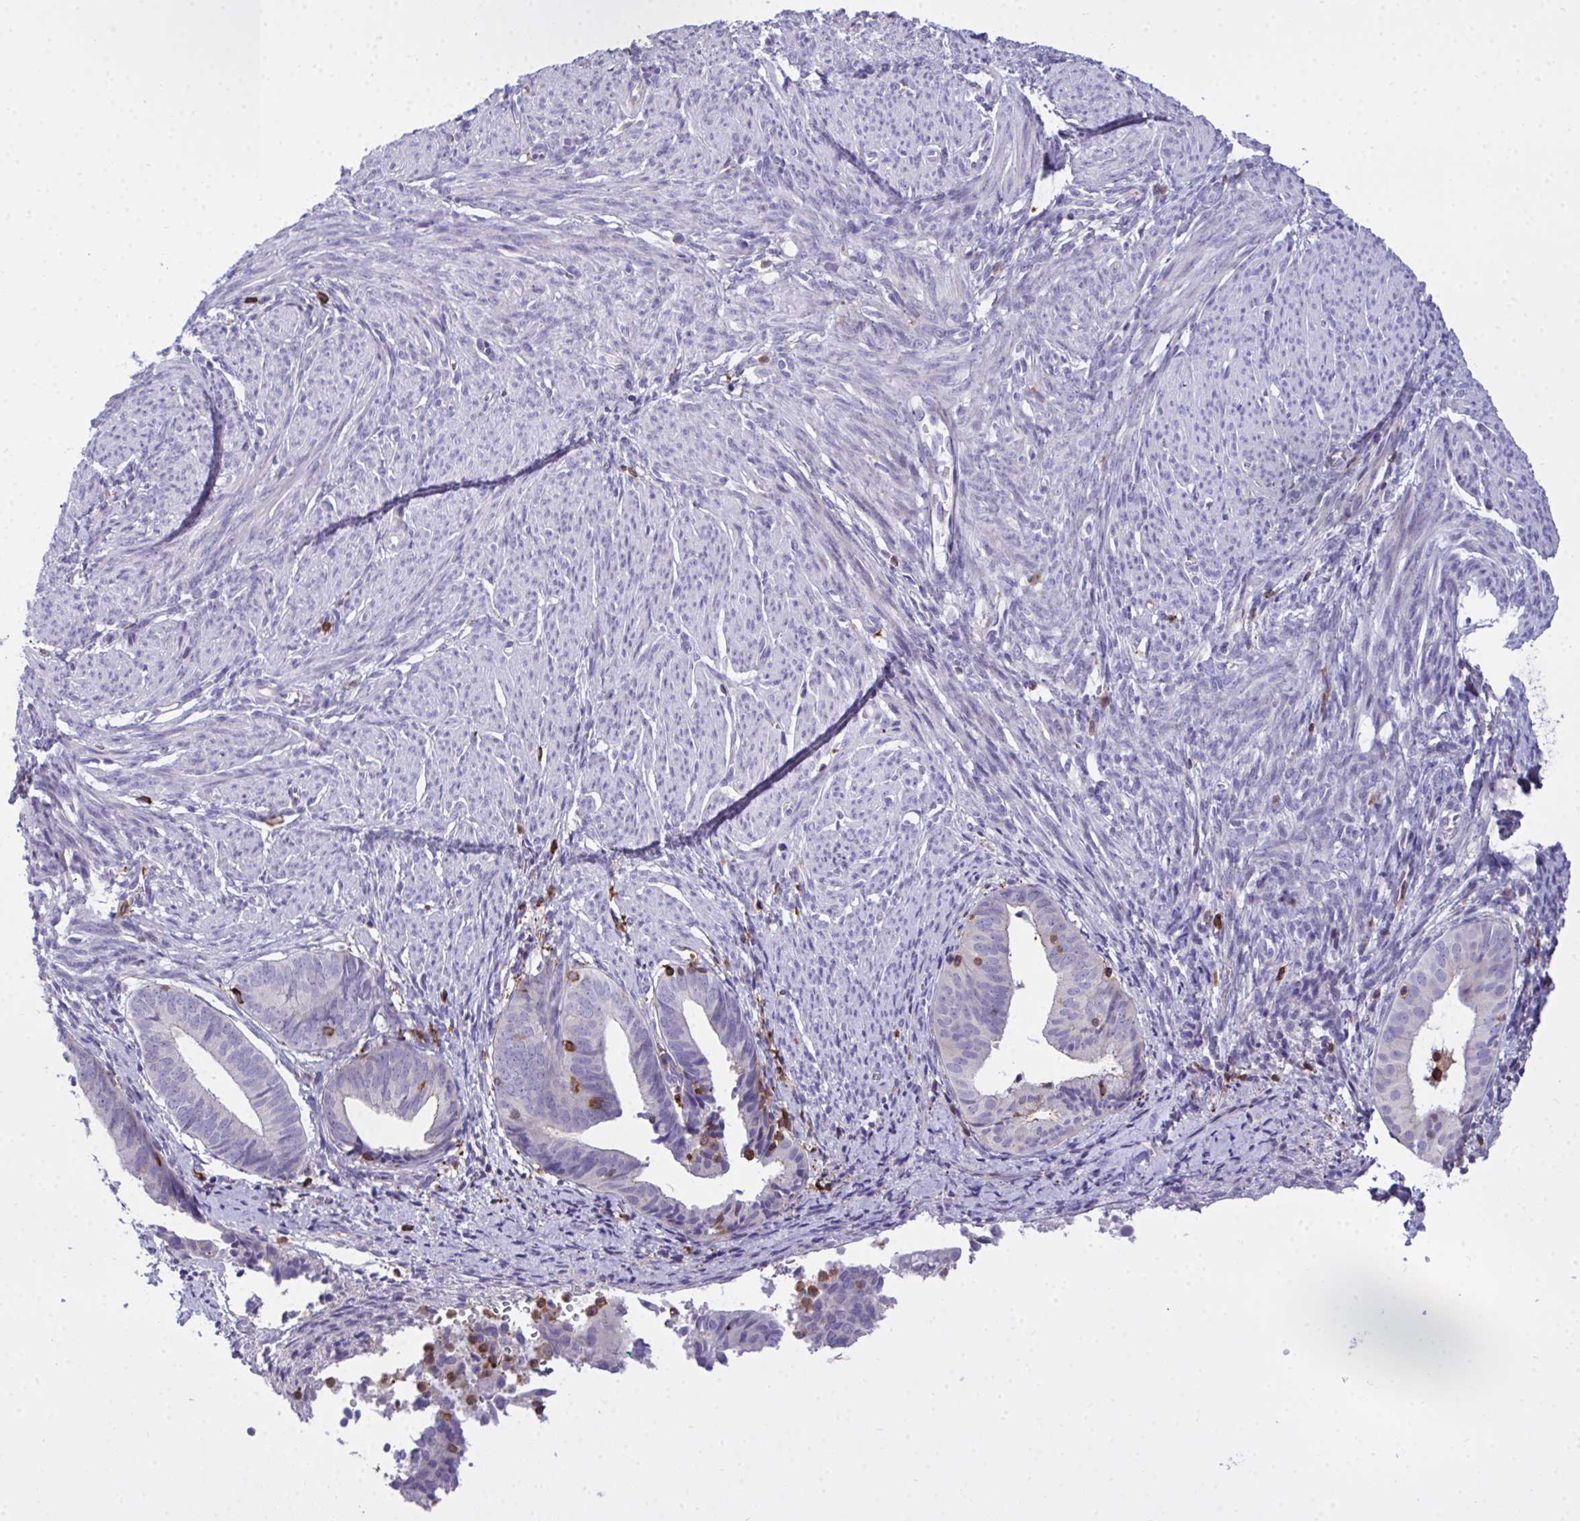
{"staining": {"intensity": "negative", "quantity": "none", "location": "none"}, "tissue": "endometrium", "cell_type": "Cells in endometrial stroma", "image_type": "normal", "snomed": [{"axis": "morphology", "description": "Normal tissue, NOS"}, {"axis": "topography", "description": "Endometrium"}], "caption": "Immunohistochemical staining of benign human endometrium shows no significant positivity in cells in endometrial stroma. The staining is performed using DAB (3,3'-diaminobenzidine) brown chromogen with nuclei counter-stained in using hematoxylin.", "gene": "AP5M1", "patient": {"sex": "female", "age": 50}}